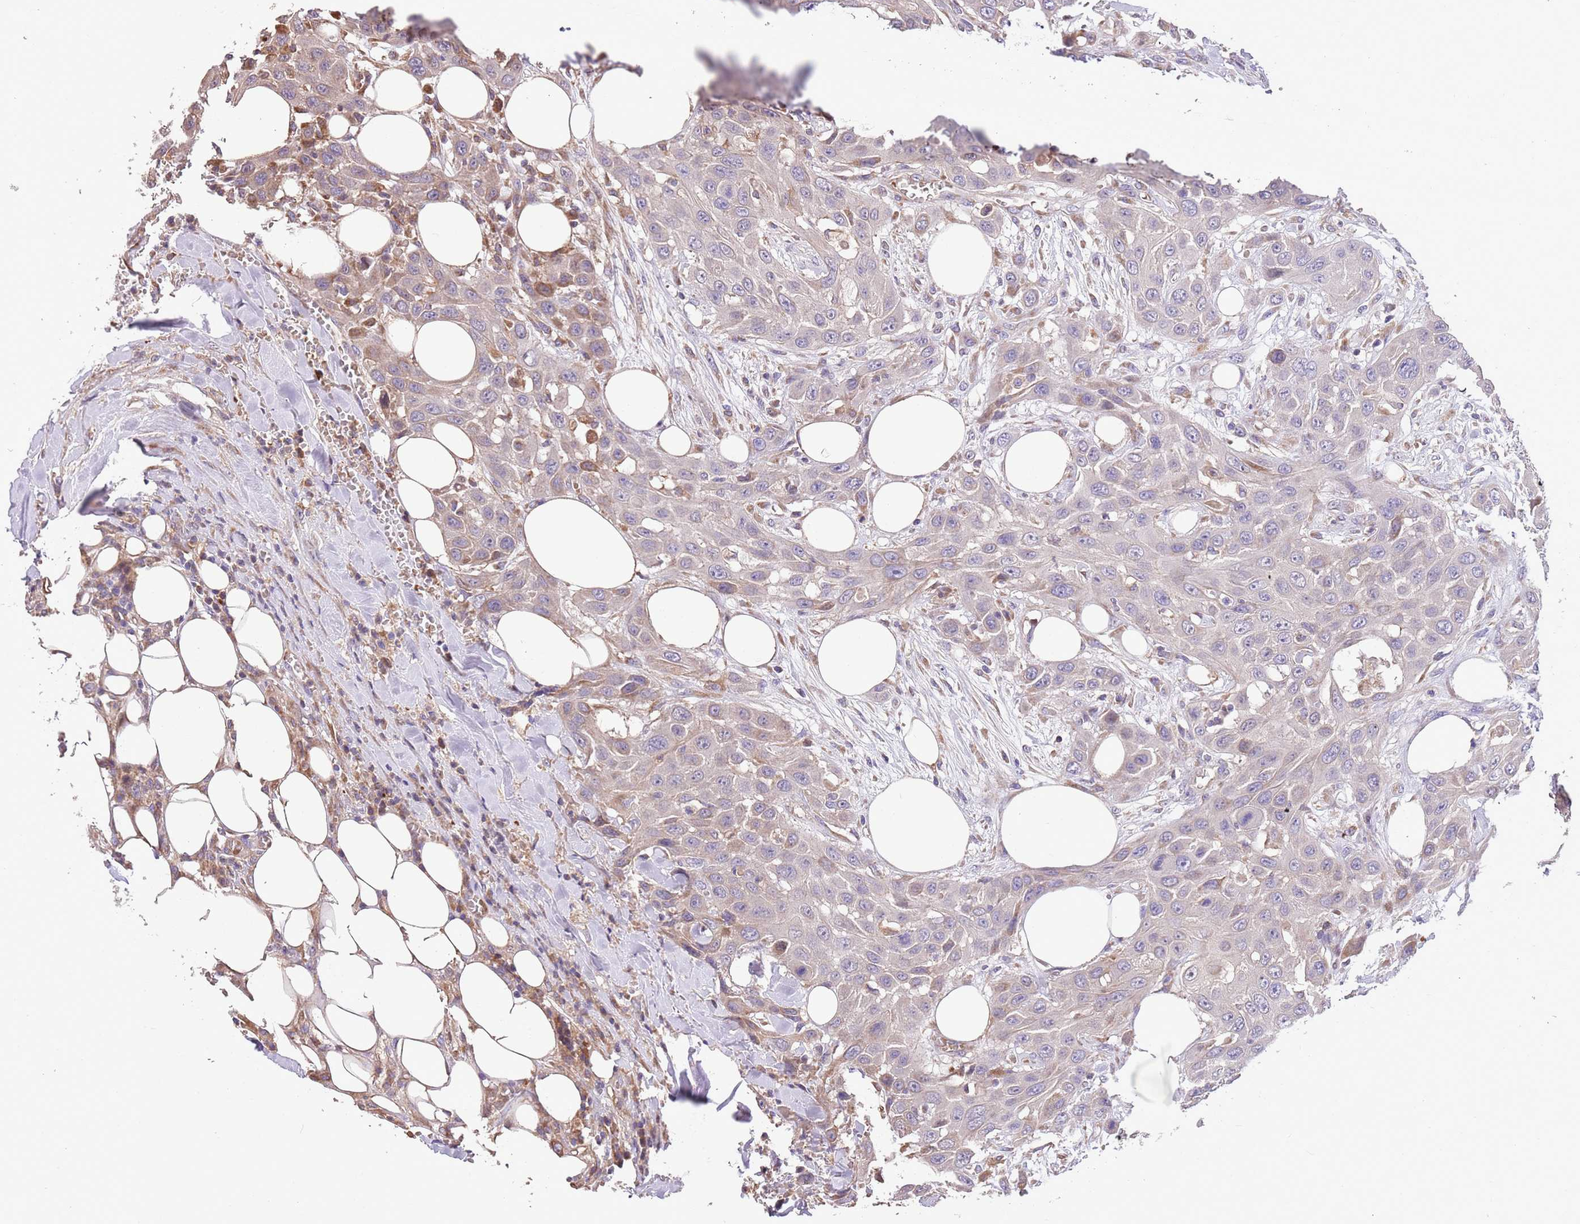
{"staining": {"intensity": "negative", "quantity": "none", "location": "none"}, "tissue": "head and neck cancer", "cell_type": "Tumor cells", "image_type": "cancer", "snomed": [{"axis": "morphology", "description": "Squamous cell carcinoma, NOS"}, {"axis": "topography", "description": "Head-Neck"}], "caption": "Protein analysis of squamous cell carcinoma (head and neck) displays no significant staining in tumor cells. (DAB IHC visualized using brightfield microscopy, high magnification).", "gene": "PIGA", "patient": {"sex": "male", "age": 81}}